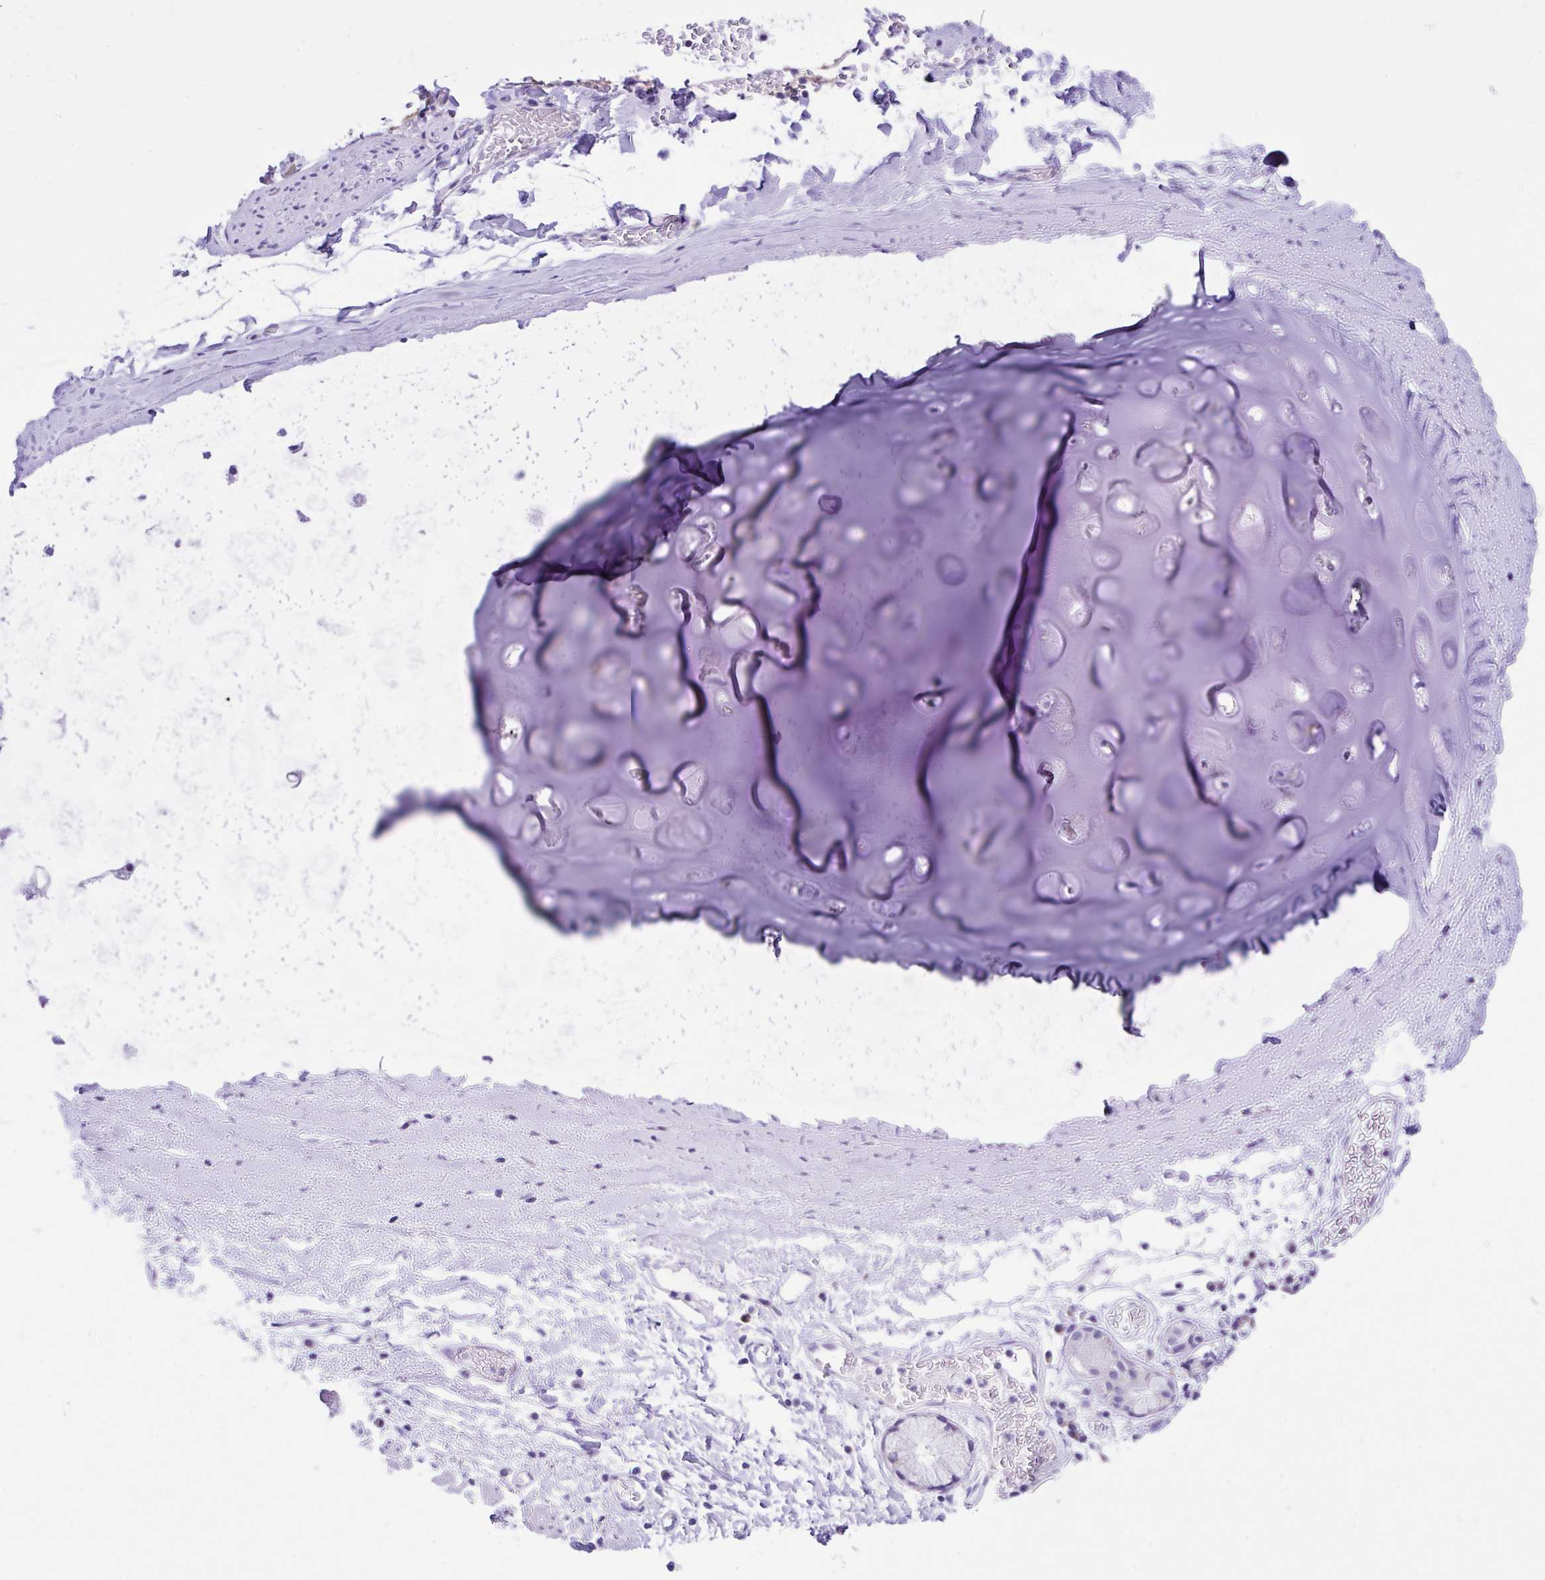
{"staining": {"intensity": "negative", "quantity": "none", "location": "none"}, "tissue": "soft tissue", "cell_type": "Chondrocytes", "image_type": "normal", "snomed": [{"axis": "morphology", "description": "Normal tissue, NOS"}, {"axis": "morphology", "description": "Degeneration, NOS"}, {"axis": "topography", "description": "Cartilage tissue"}, {"axis": "topography", "description": "Lung"}], "caption": "An immunohistochemistry (IHC) image of normal soft tissue is shown. There is no staining in chondrocytes of soft tissue. The staining is performed using DAB brown chromogen with nuclei counter-stained in using hematoxylin.", "gene": "SLC13A1", "patient": {"sex": "female", "age": 61}}